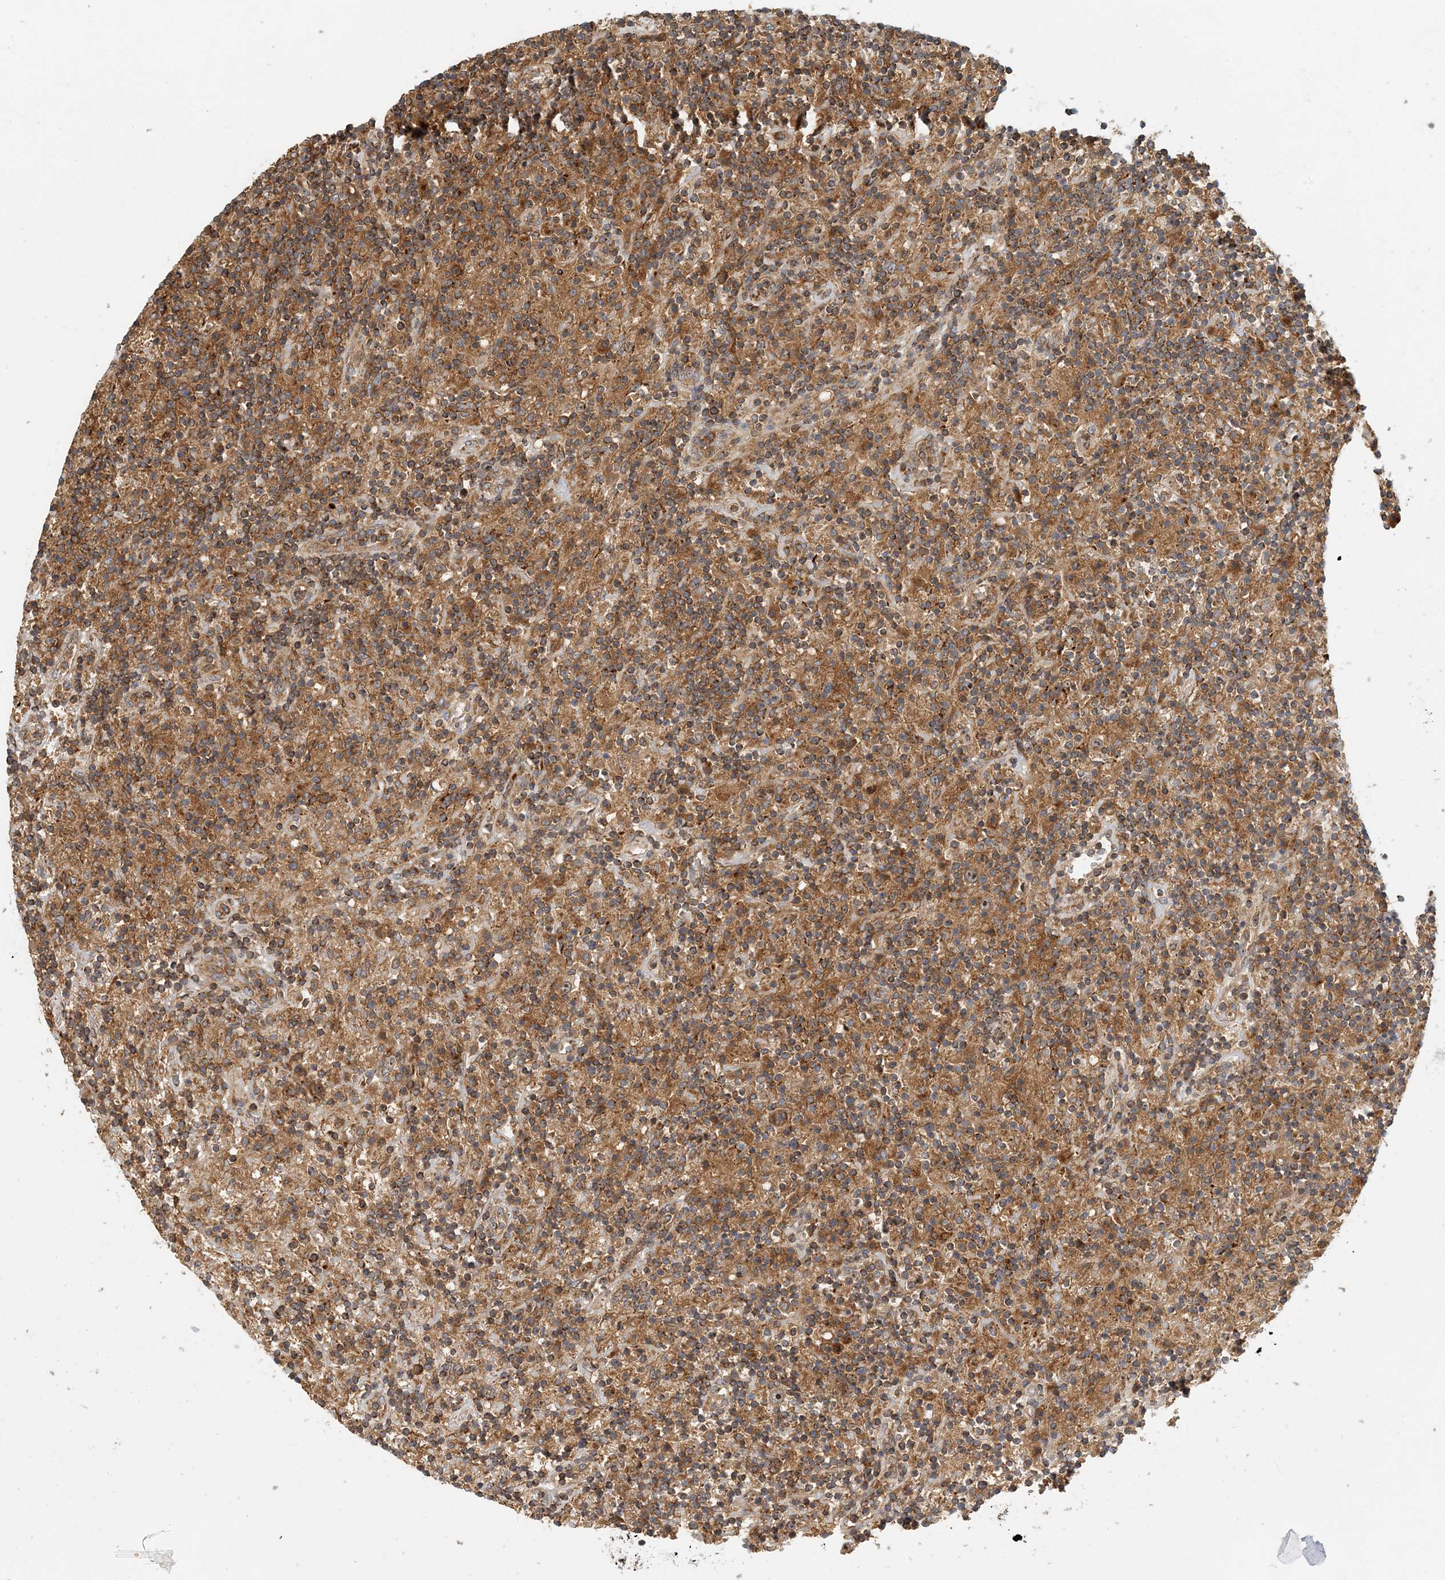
{"staining": {"intensity": "moderate", "quantity": ">75%", "location": "cytoplasmic/membranous"}, "tissue": "lymphoma", "cell_type": "Tumor cells", "image_type": "cancer", "snomed": [{"axis": "morphology", "description": "Hodgkin's disease, NOS"}, {"axis": "topography", "description": "Lymph node"}], "caption": "IHC photomicrograph of neoplastic tissue: Hodgkin's disease stained using immunohistochemistry demonstrates medium levels of moderate protein expression localized specifically in the cytoplasmic/membranous of tumor cells, appearing as a cytoplasmic/membranous brown color.", "gene": "COLEC11", "patient": {"sex": "male", "age": 70}}